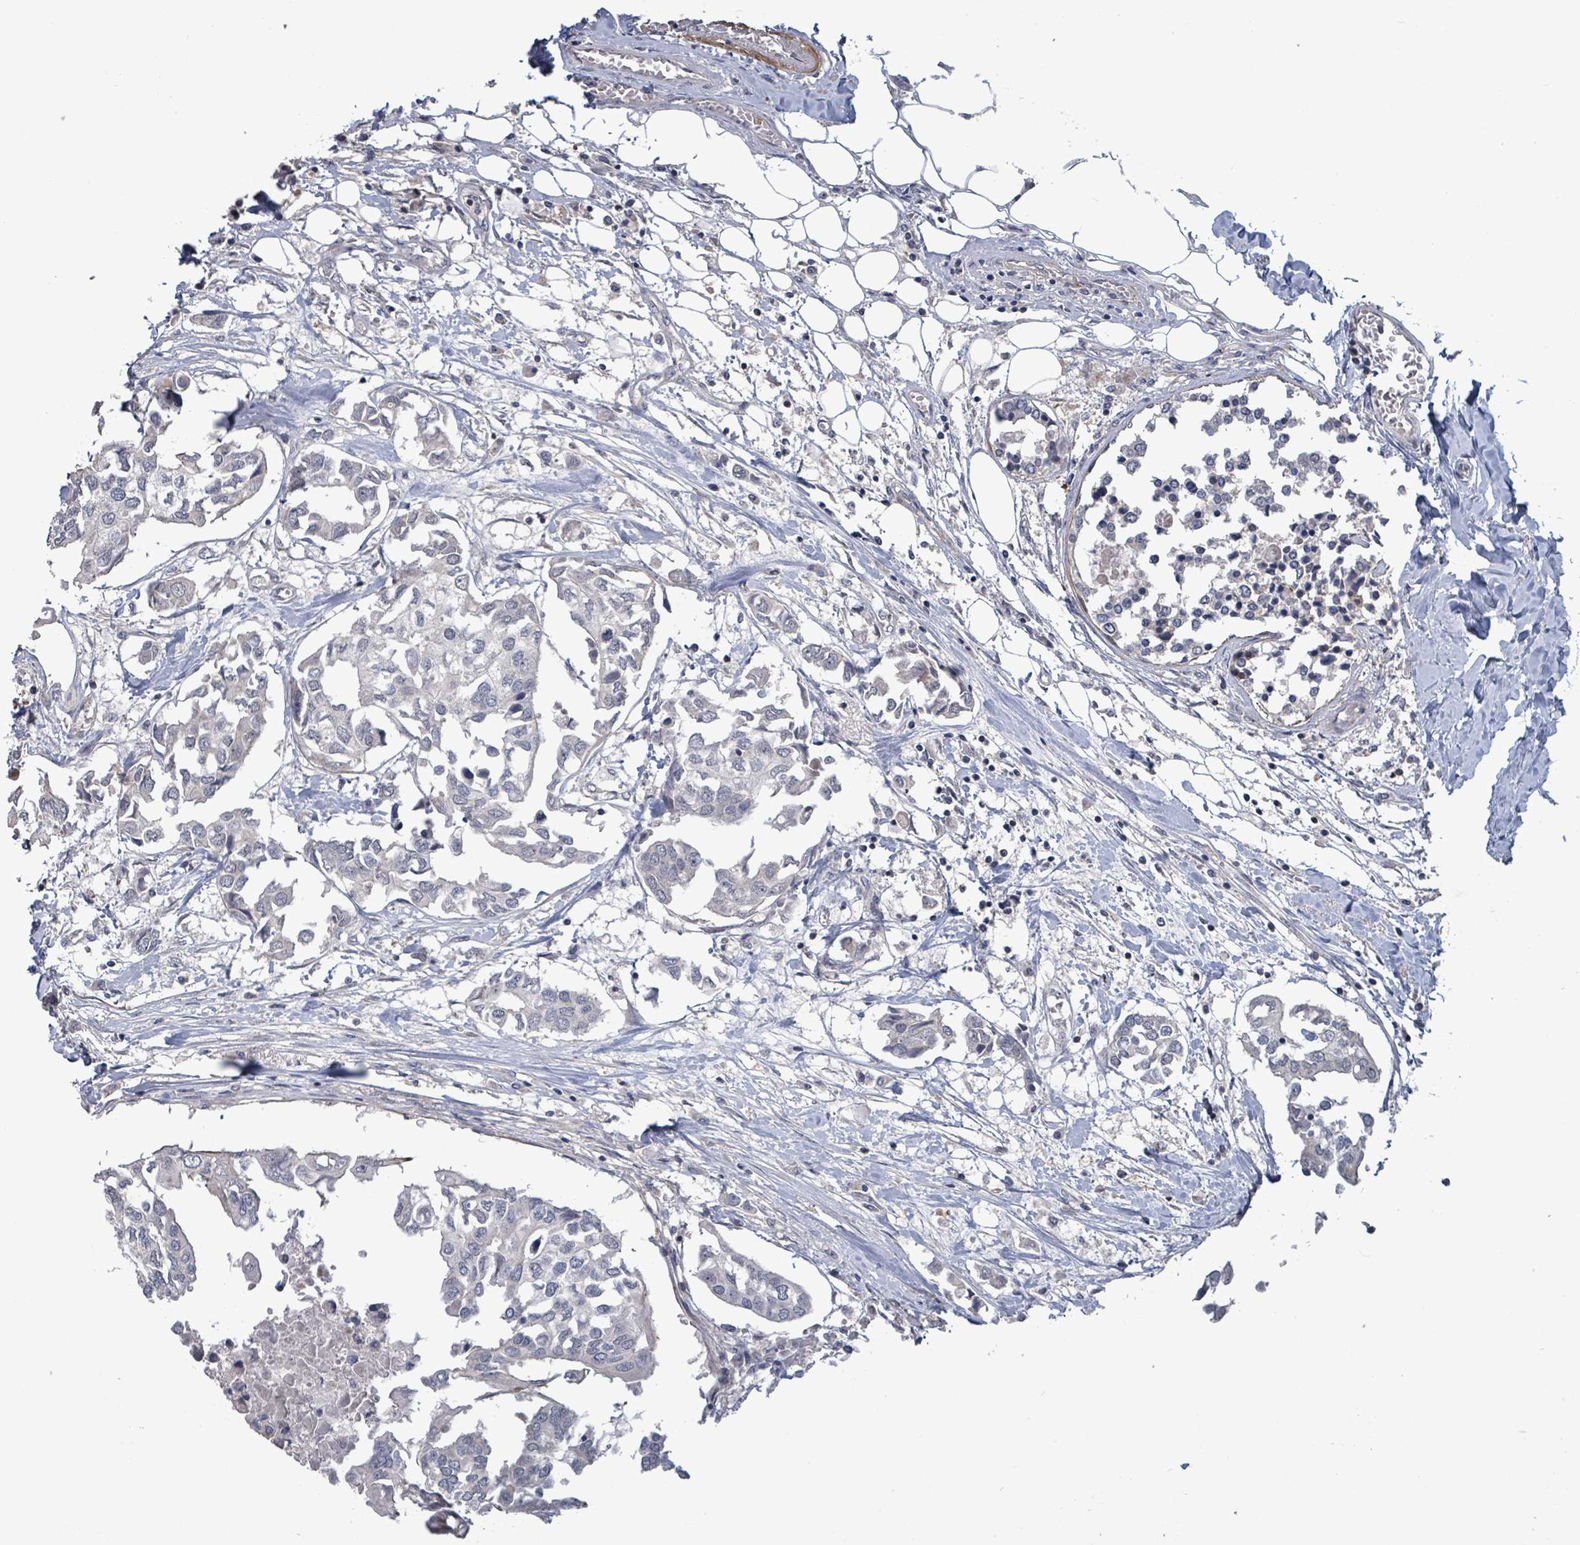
{"staining": {"intensity": "negative", "quantity": "none", "location": "none"}, "tissue": "breast cancer", "cell_type": "Tumor cells", "image_type": "cancer", "snomed": [{"axis": "morphology", "description": "Duct carcinoma"}, {"axis": "topography", "description": "Breast"}], "caption": "A high-resolution micrograph shows immunohistochemistry staining of invasive ductal carcinoma (breast), which displays no significant staining in tumor cells. Brightfield microscopy of immunohistochemistry (IHC) stained with DAB (3,3'-diaminobenzidine) (brown) and hematoxylin (blue), captured at high magnification.", "gene": "AMMECR1", "patient": {"sex": "female", "age": 83}}